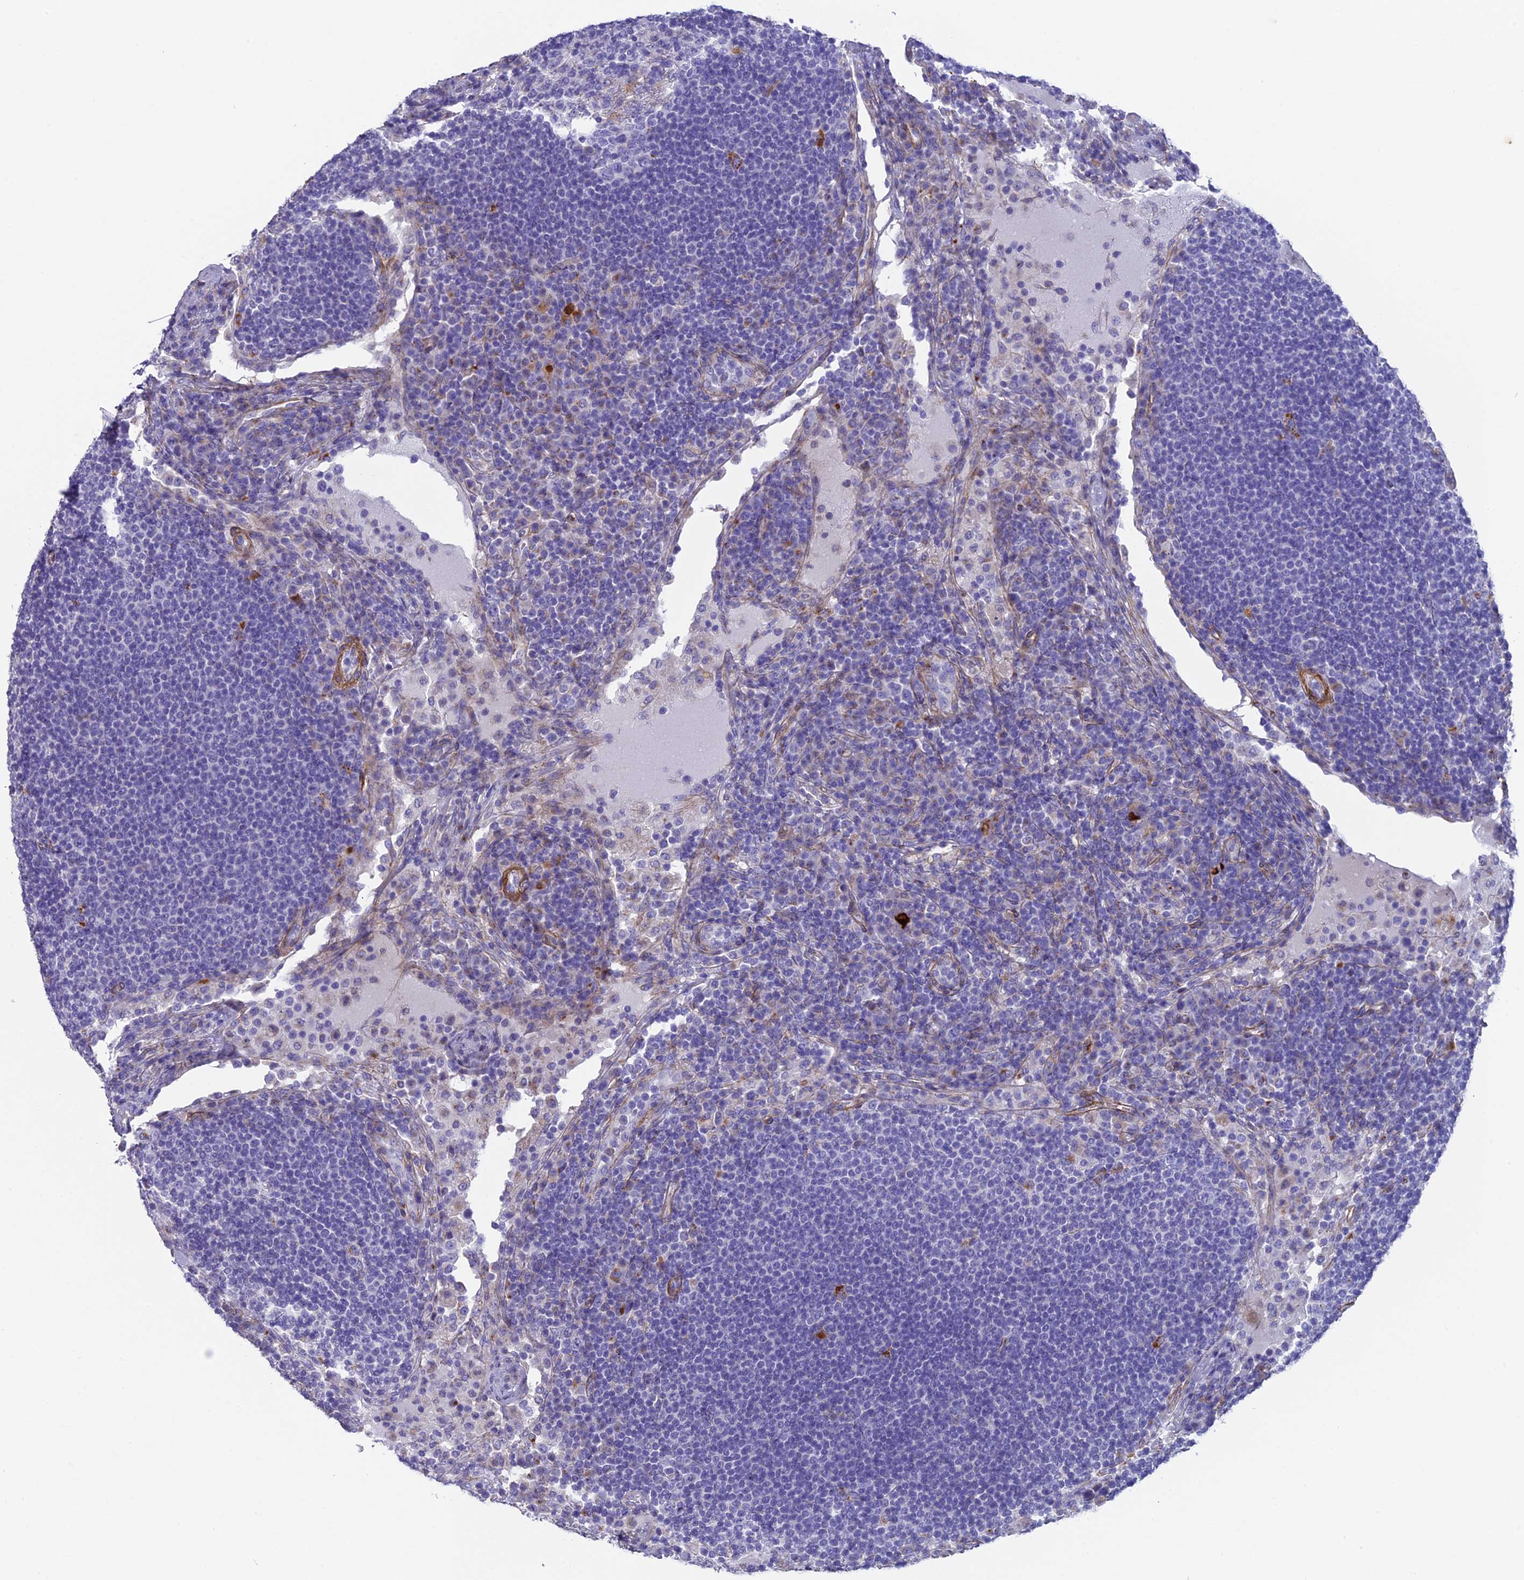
{"staining": {"intensity": "negative", "quantity": "none", "location": "none"}, "tissue": "lymph node", "cell_type": "Germinal center cells", "image_type": "normal", "snomed": [{"axis": "morphology", "description": "Normal tissue, NOS"}, {"axis": "topography", "description": "Lymph node"}], "caption": "Immunohistochemical staining of benign human lymph node shows no significant positivity in germinal center cells.", "gene": "TNS1", "patient": {"sex": "female", "age": 53}}